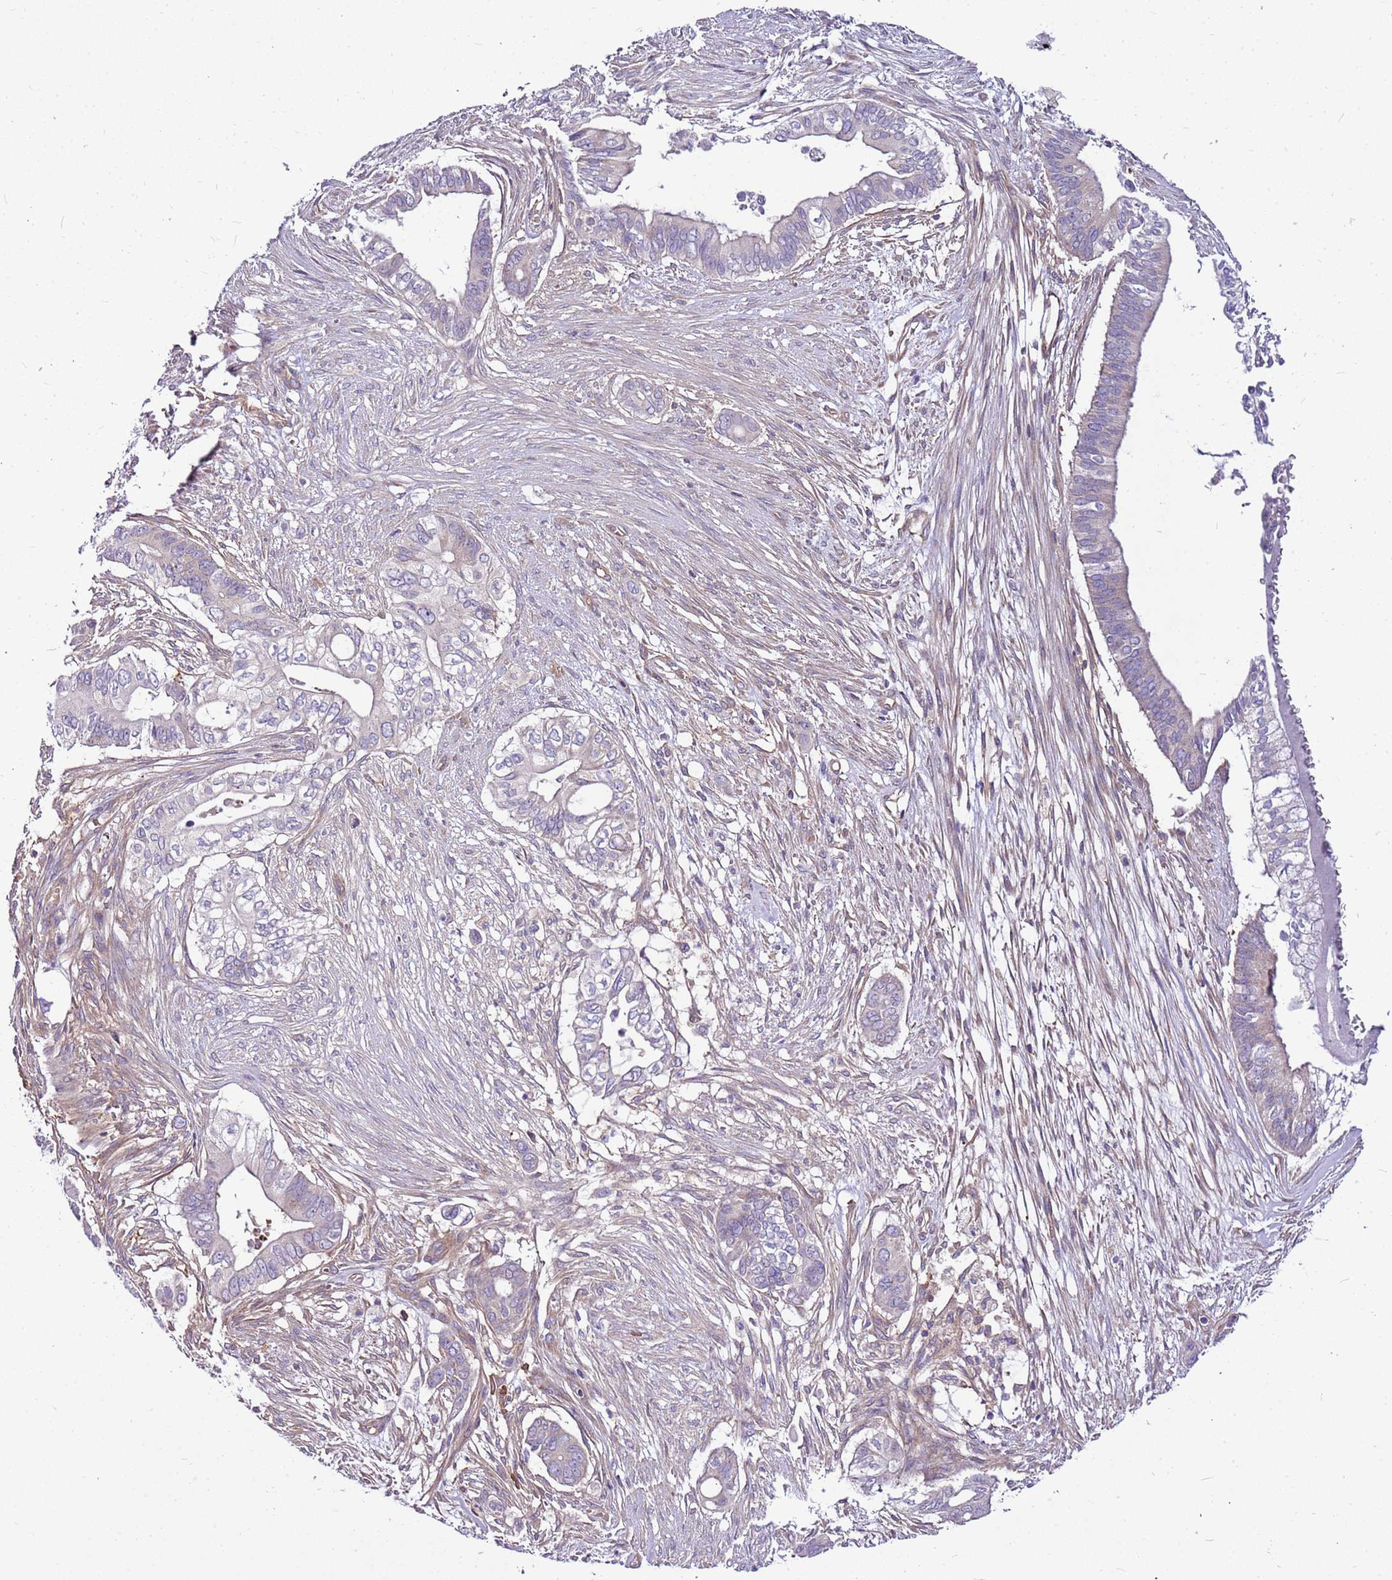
{"staining": {"intensity": "negative", "quantity": "none", "location": "none"}, "tissue": "pancreatic cancer", "cell_type": "Tumor cells", "image_type": "cancer", "snomed": [{"axis": "morphology", "description": "Adenocarcinoma, NOS"}, {"axis": "topography", "description": "Pancreas"}], "caption": "Immunohistochemistry (IHC) of human pancreatic cancer displays no expression in tumor cells. (Brightfield microscopy of DAB (3,3'-diaminobenzidine) immunohistochemistry (IHC) at high magnification).", "gene": "ATXN2L", "patient": {"sex": "male", "age": 68}}